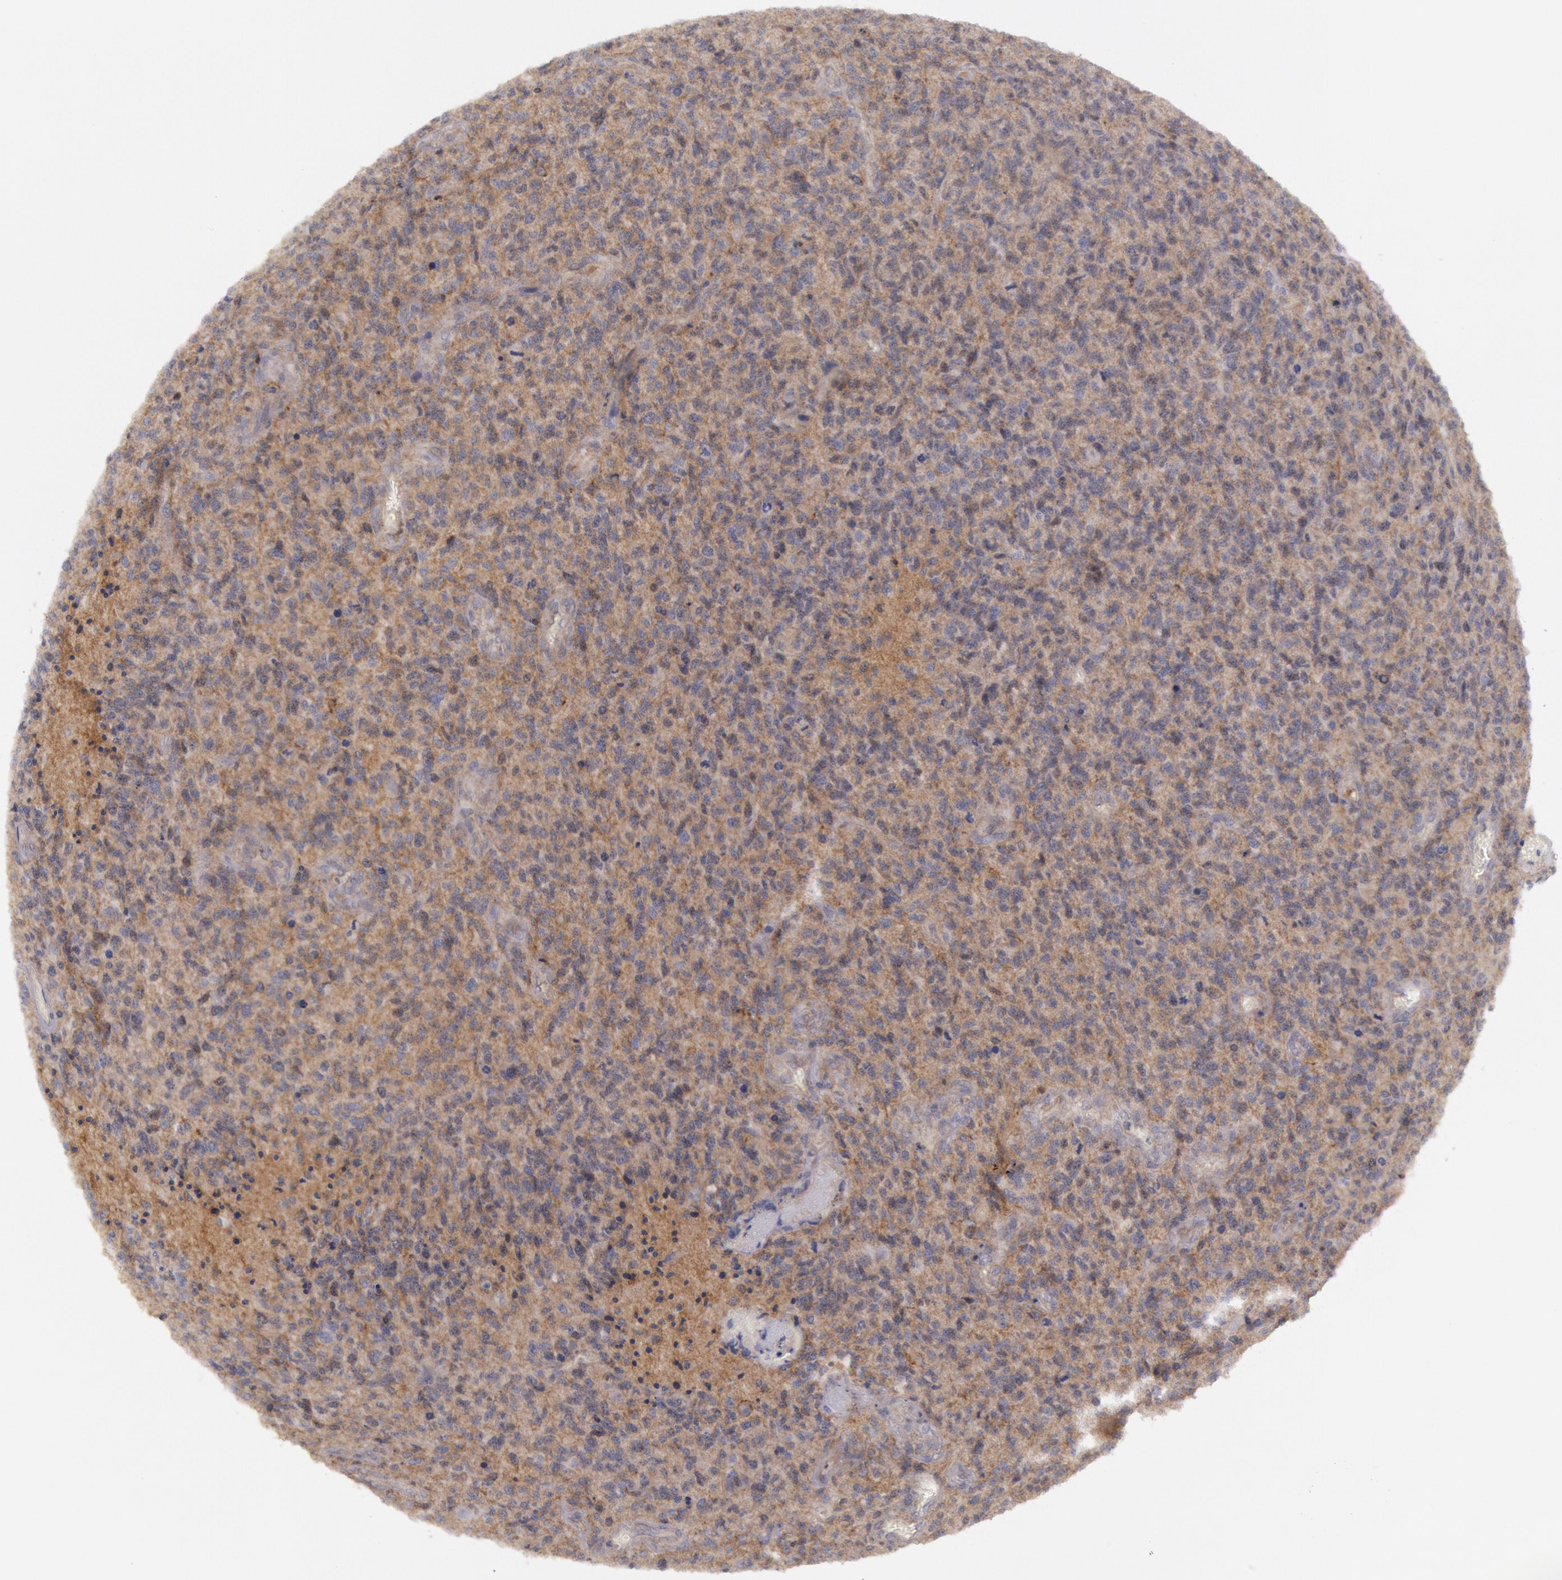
{"staining": {"intensity": "moderate", "quantity": "25%-75%", "location": "cytoplasmic/membranous"}, "tissue": "glioma", "cell_type": "Tumor cells", "image_type": "cancer", "snomed": [{"axis": "morphology", "description": "Glioma, malignant, High grade"}, {"axis": "topography", "description": "Brain"}], "caption": "Glioma stained with DAB immunohistochemistry exhibits medium levels of moderate cytoplasmic/membranous expression in about 25%-75% of tumor cells.", "gene": "STX4", "patient": {"sex": "male", "age": 36}}